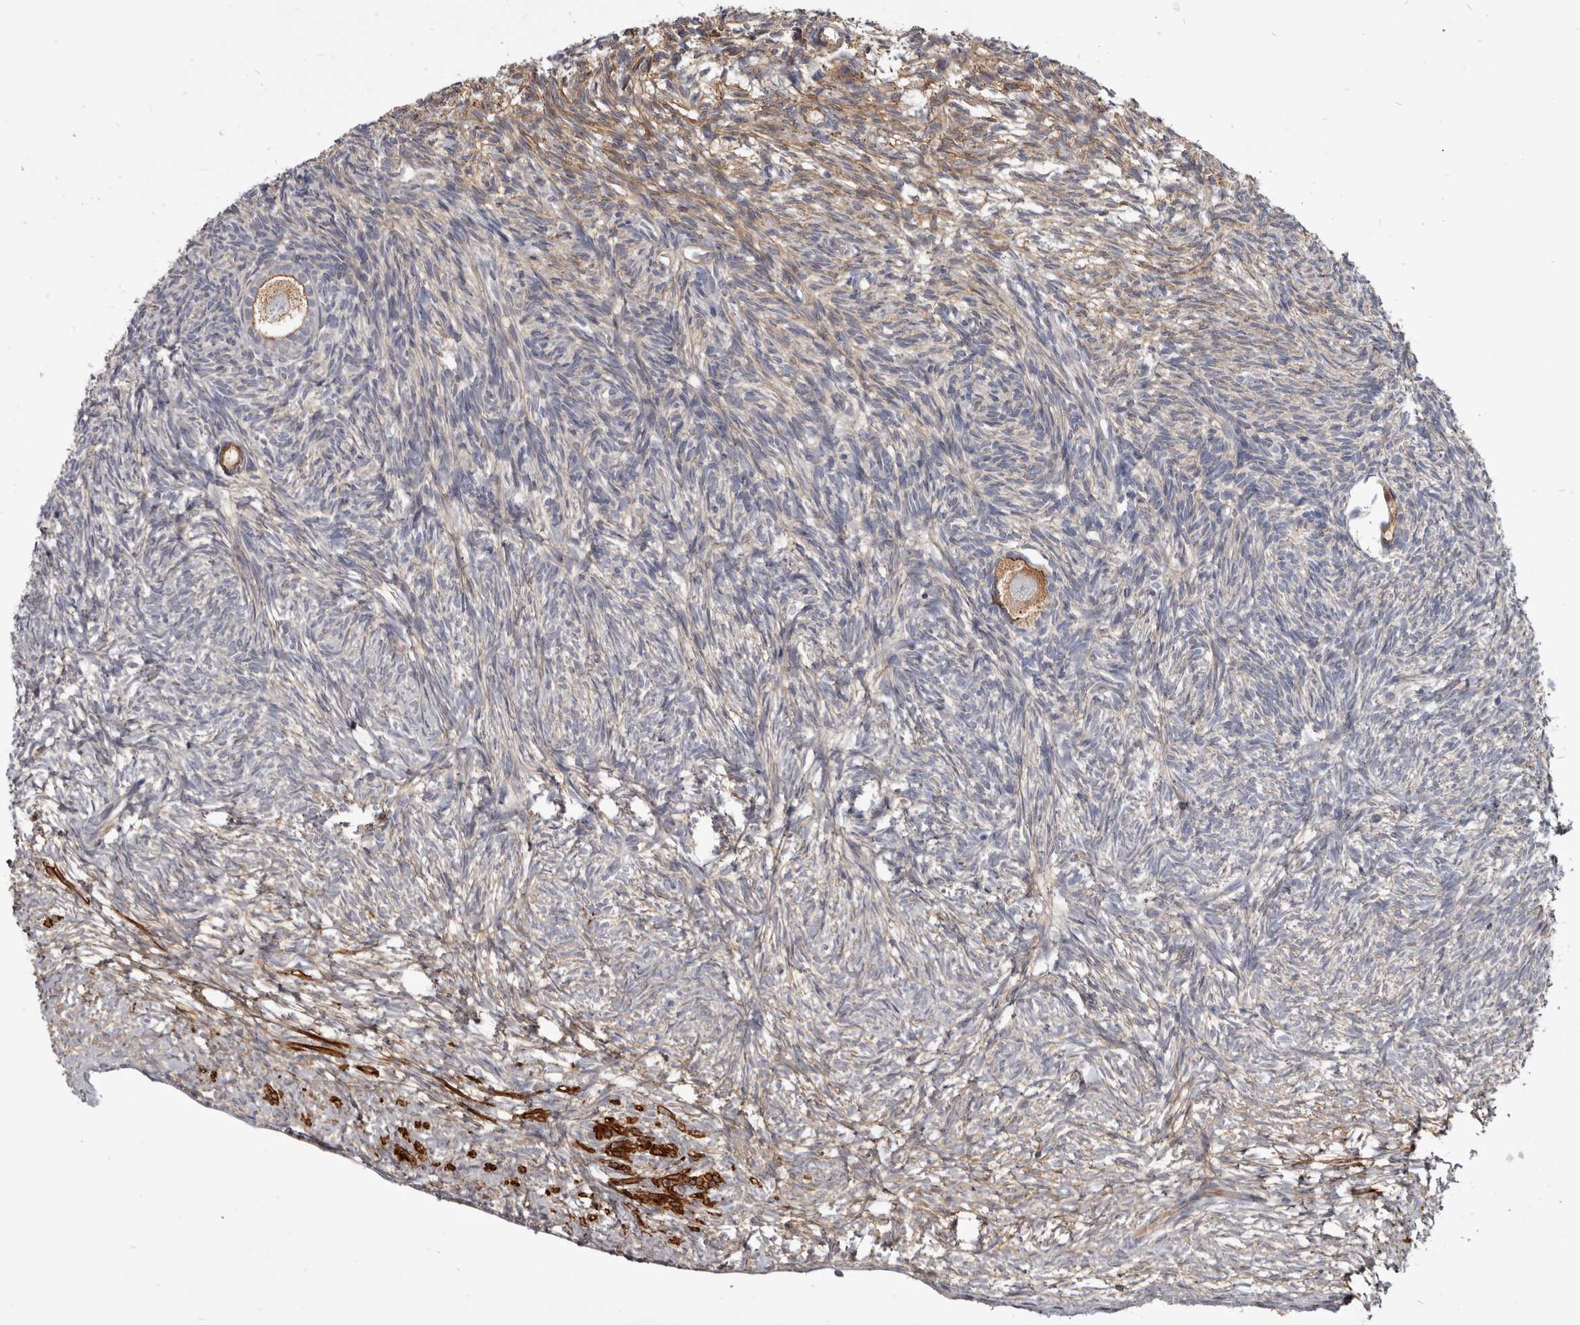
{"staining": {"intensity": "moderate", "quantity": ">75%", "location": "cytoplasmic/membranous"}, "tissue": "ovary", "cell_type": "Follicle cells", "image_type": "normal", "snomed": [{"axis": "morphology", "description": "Normal tissue, NOS"}, {"axis": "topography", "description": "Ovary"}], "caption": "Ovary stained with DAB IHC displays medium levels of moderate cytoplasmic/membranous staining in about >75% of follicle cells.", "gene": "CGN", "patient": {"sex": "female", "age": 34}}